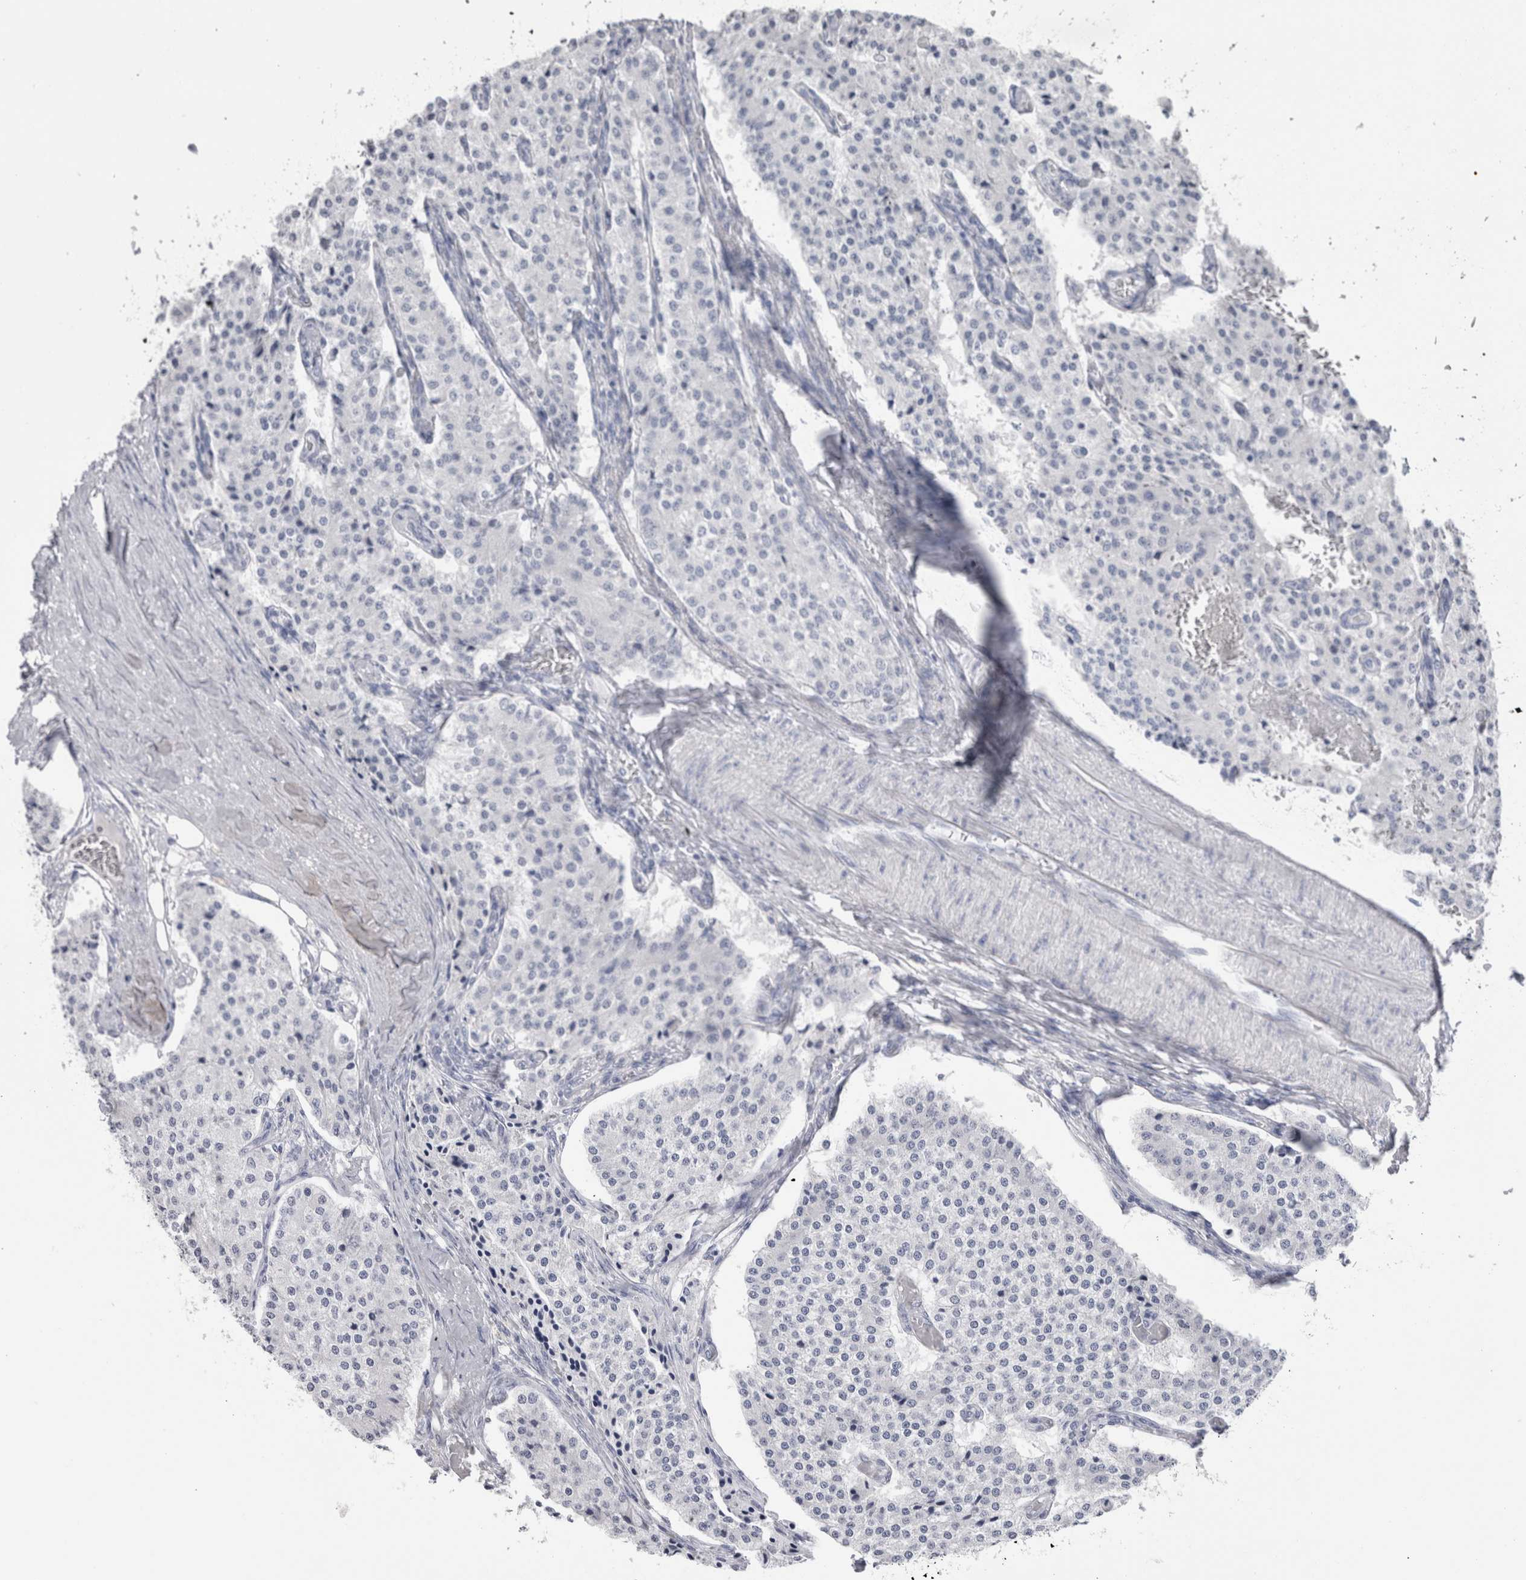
{"staining": {"intensity": "negative", "quantity": "none", "location": "none"}, "tissue": "carcinoid", "cell_type": "Tumor cells", "image_type": "cancer", "snomed": [{"axis": "morphology", "description": "Carcinoid, malignant, NOS"}, {"axis": "topography", "description": "Colon"}], "caption": "An image of malignant carcinoid stained for a protein shows no brown staining in tumor cells. Brightfield microscopy of immunohistochemistry (IHC) stained with DAB (3,3'-diaminobenzidine) (brown) and hematoxylin (blue), captured at high magnification.", "gene": "PTH", "patient": {"sex": "female", "age": 52}}